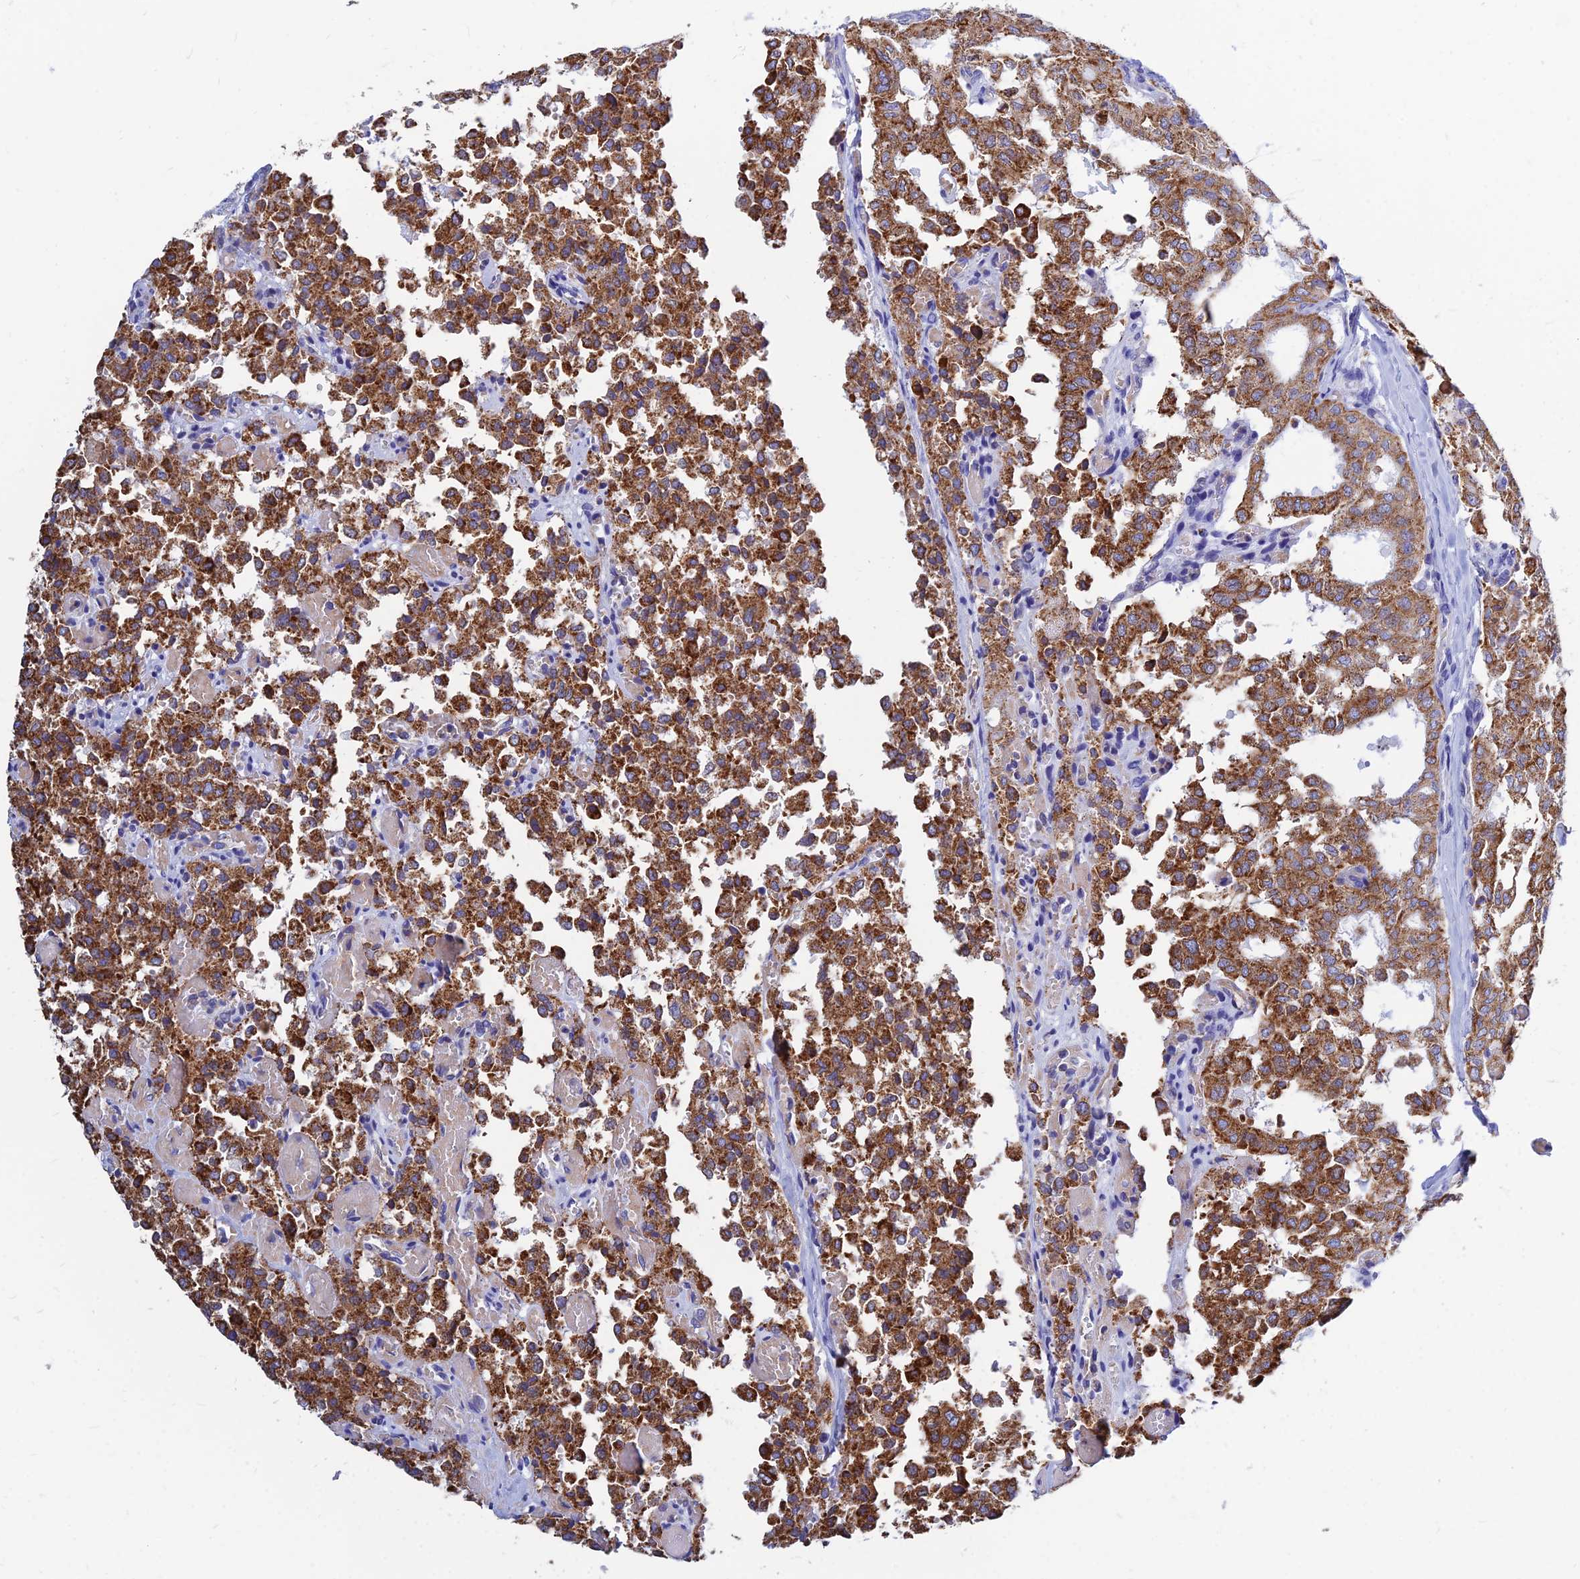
{"staining": {"intensity": "strong", "quantity": ">75%", "location": "cytoplasmic/membranous"}, "tissue": "thyroid cancer", "cell_type": "Tumor cells", "image_type": "cancer", "snomed": [{"axis": "morphology", "description": "Follicular adenoma carcinoma, NOS"}, {"axis": "topography", "description": "Thyroid gland"}], "caption": "Protein analysis of follicular adenoma carcinoma (thyroid) tissue exhibits strong cytoplasmic/membranous expression in about >75% of tumor cells.", "gene": "MGST1", "patient": {"sex": "male", "age": 75}}